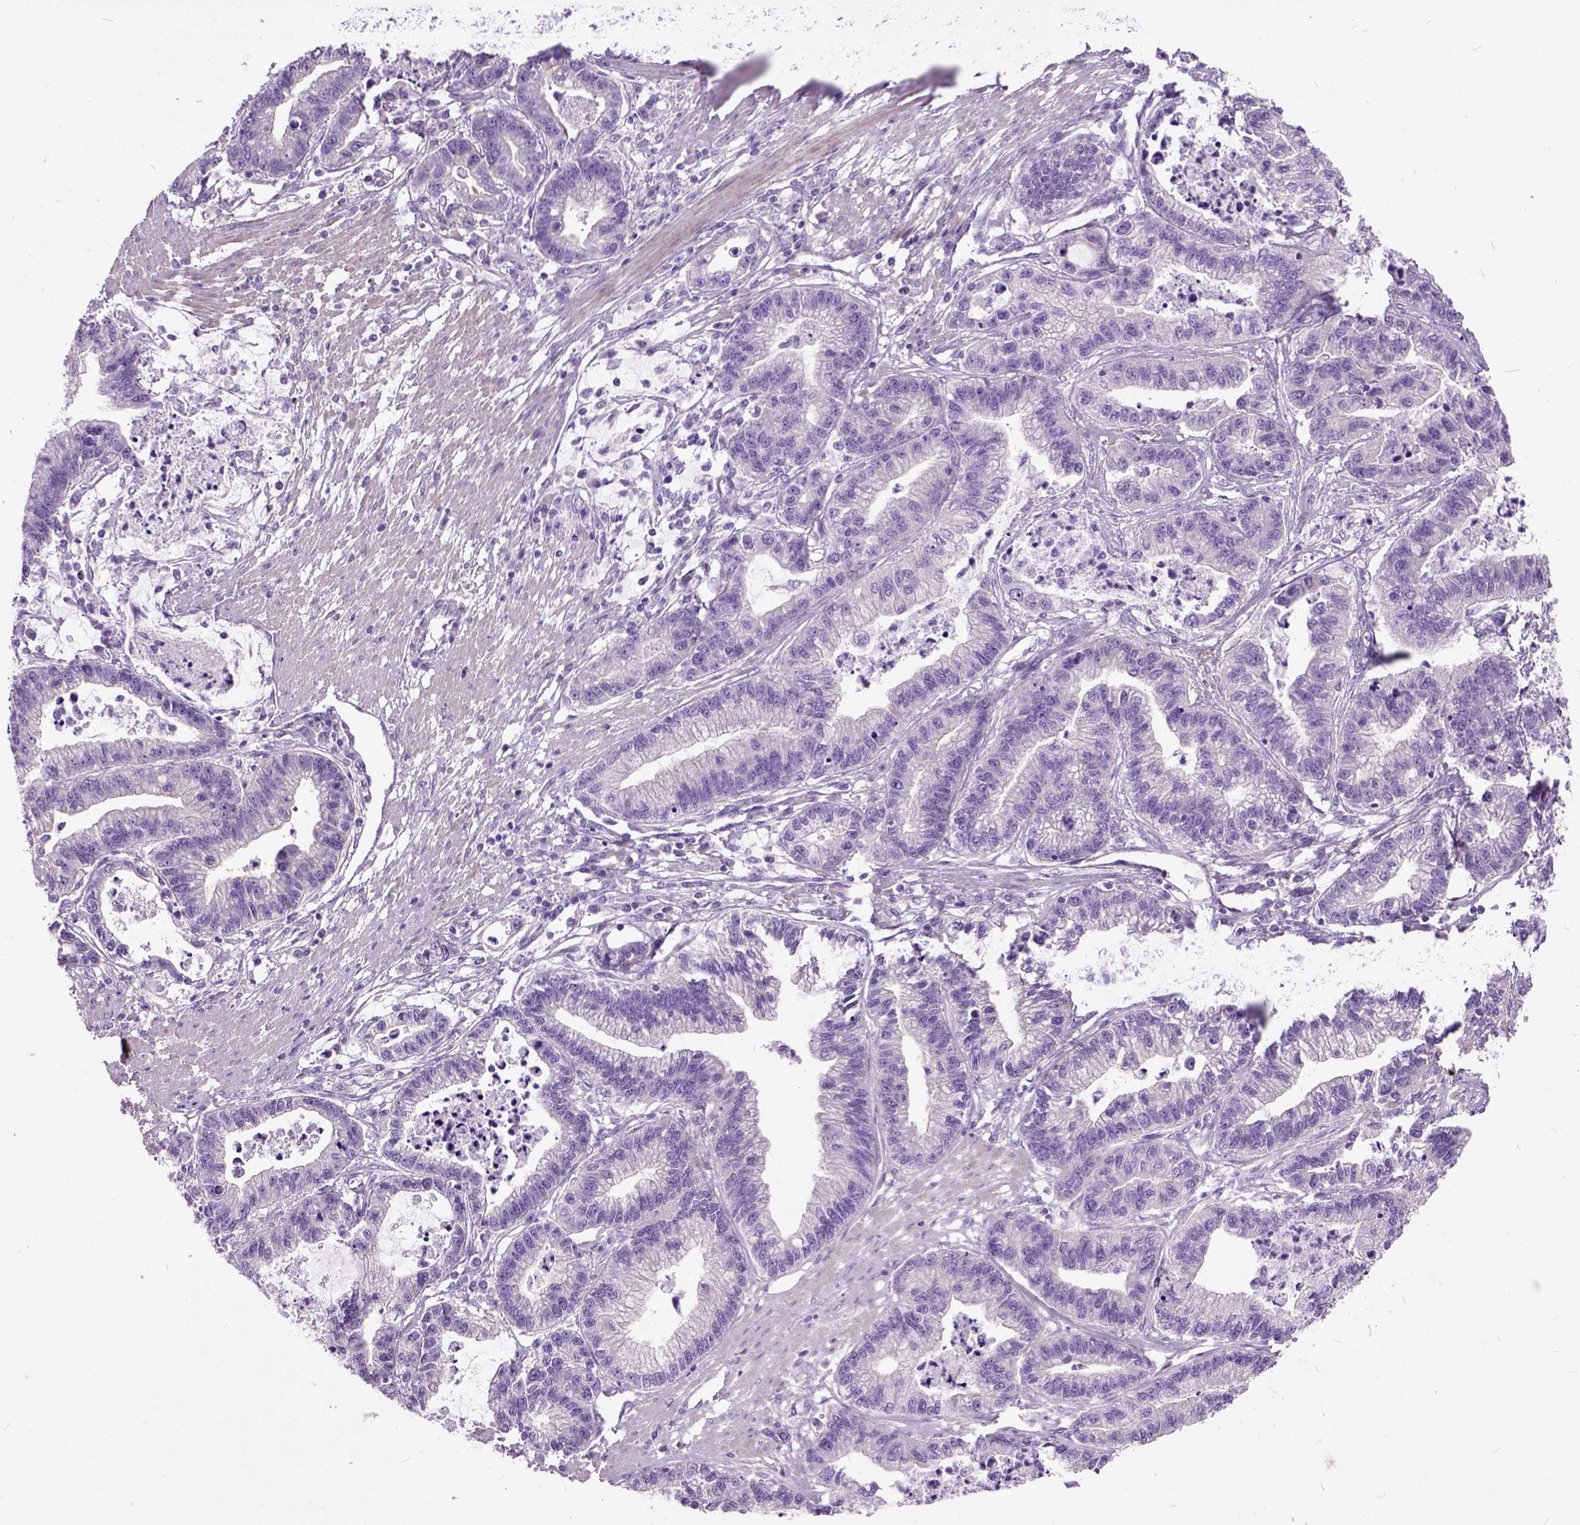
{"staining": {"intensity": "negative", "quantity": "none", "location": "none"}, "tissue": "stomach cancer", "cell_type": "Tumor cells", "image_type": "cancer", "snomed": [{"axis": "morphology", "description": "Adenocarcinoma, NOS"}, {"axis": "topography", "description": "Stomach"}], "caption": "Tumor cells are negative for protein expression in human adenocarcinoma (stomach).", "gene": "MAPT", "patient": {"sex": "male", "age": 83}}